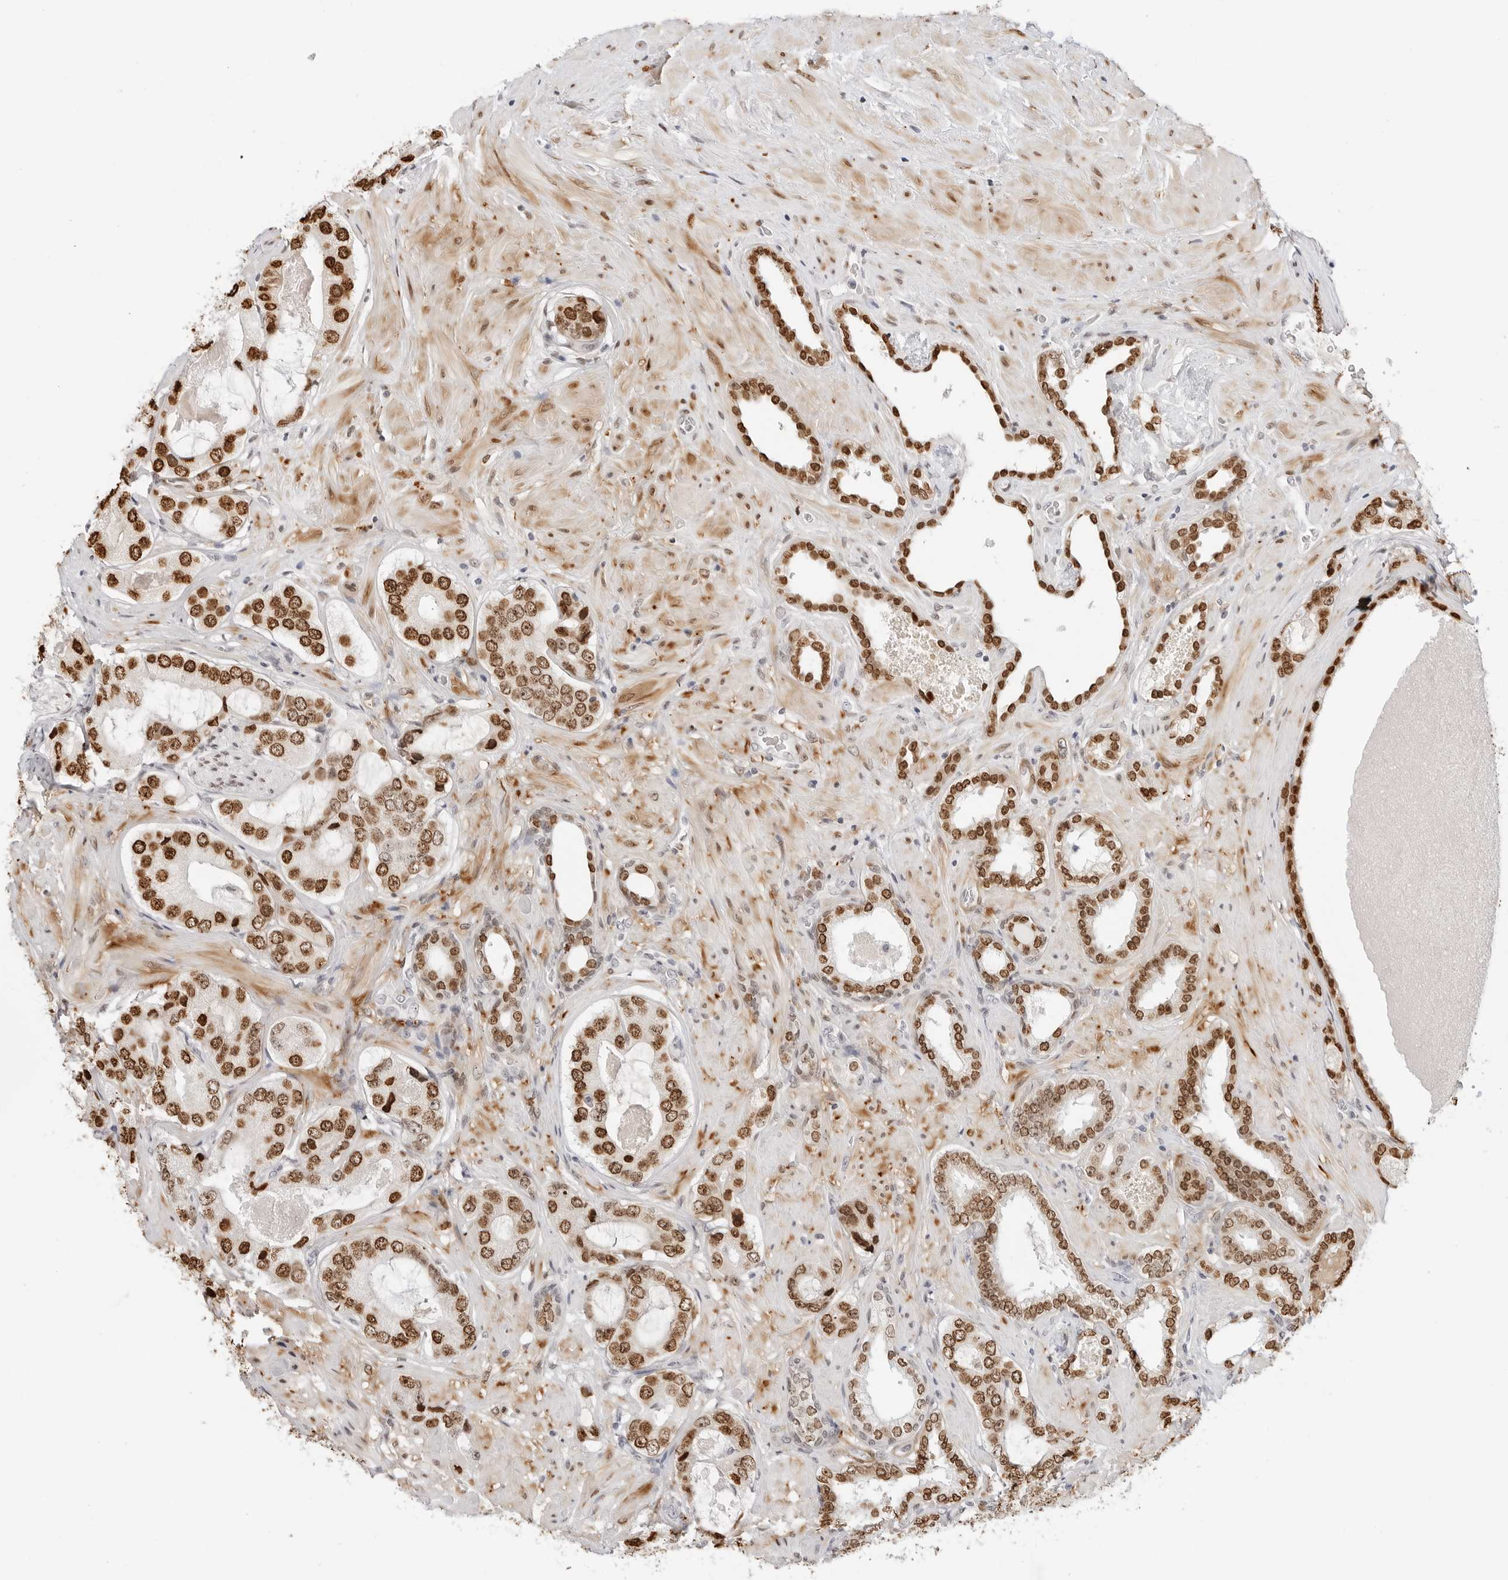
{"staining": {"intensity": "strong", "quantity": ">75%", "location": "nuclear"}, "tissue": "prostate cancer", "cell_type": "Tumor cells", "image_type": "cancer", "snomed": [{"axis": "morphology", "description": "Adenocarcinoma, High grade"}, {"axis": "topography", "description": "Prostate"}], "caption": "There is high levels of strong nuclear expression in tumor cells of prostate cancer (adenocarcinoma (high-grade)), as demonstrated by immunohistochemical staining (brown color).", "gene": "SPIDR", "patient": {"sex": "male", "age": 59}}